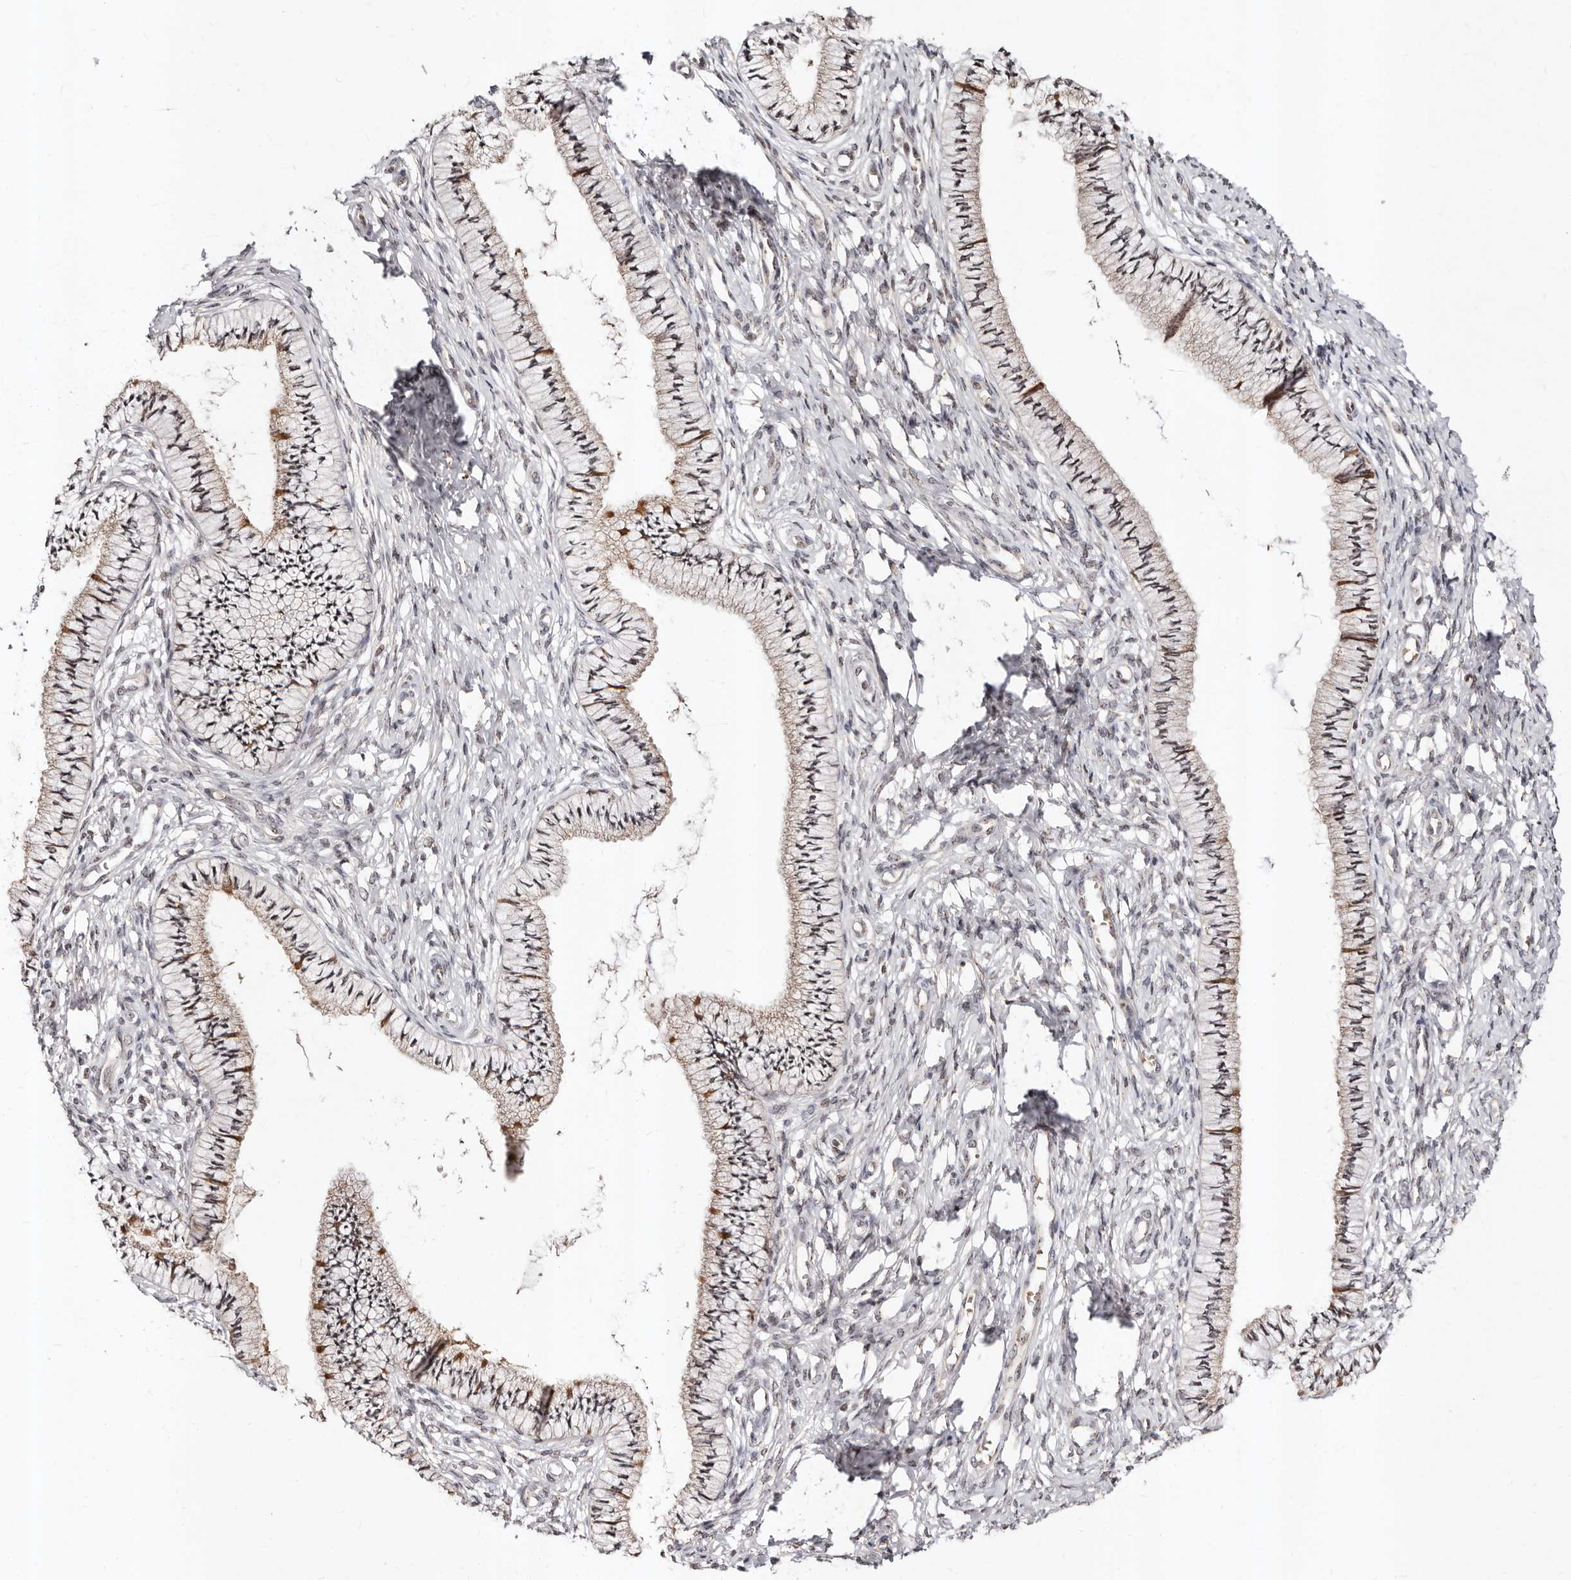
{"staining": {"intensity": "moderate", "quantity": "<25%", "location": "cytoplasmic/membranous,nuclear"}, "tissue": "cervix", "cell_type": "Glandular cells", "image_type": "normal", "snomed": [{"axis": "morphology", "description": "Normal tissue, NOS"}, {"axis": "topography", "description": "Cervix"}], "caption": "A brown stain shows moderate cytoplasmic/membranous,nuclear staining of a protein in glandular cells of unremarkable cervix.", "gene": "APOL6", "patient": {"sex": "female", "age": 36}}